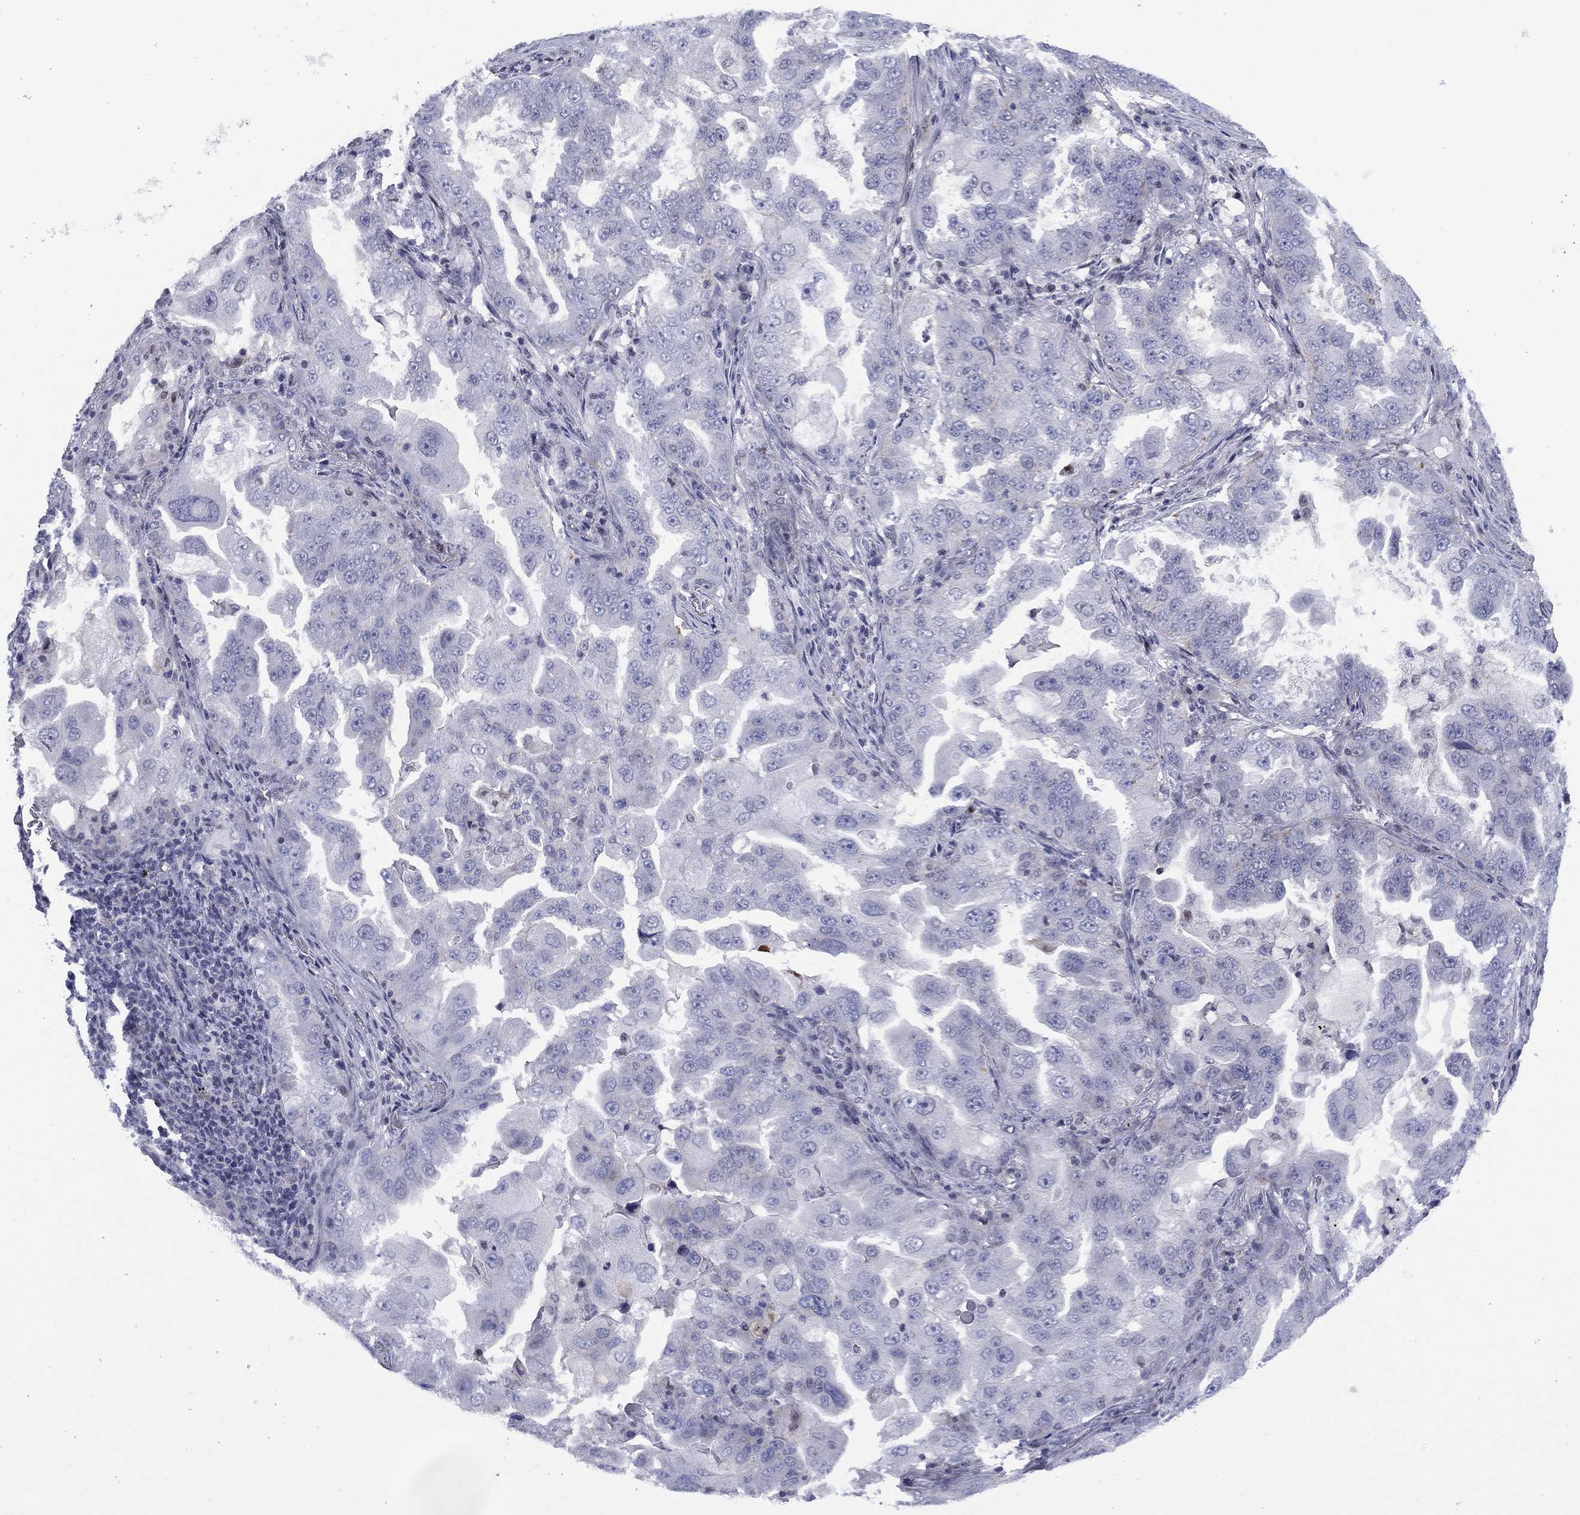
{"staining": {"intensity": "negative", "quantity": "none", "location": "none"}, "tissue": "lung cancer", "cell_type": "Tumor cells", "image_type": "cancer", "snomed": [{"axis": "morphology", "description": "Adenocarcinoma, NOS"}, {"axis": "topography", "description": "Lung"}], "caption": "IHC of human lung cancer (adenocarcinoma) exhibits no expression in tumor cells.", "gene": "SLC4A4", "patient": {"sex": "female", "age": 61}}